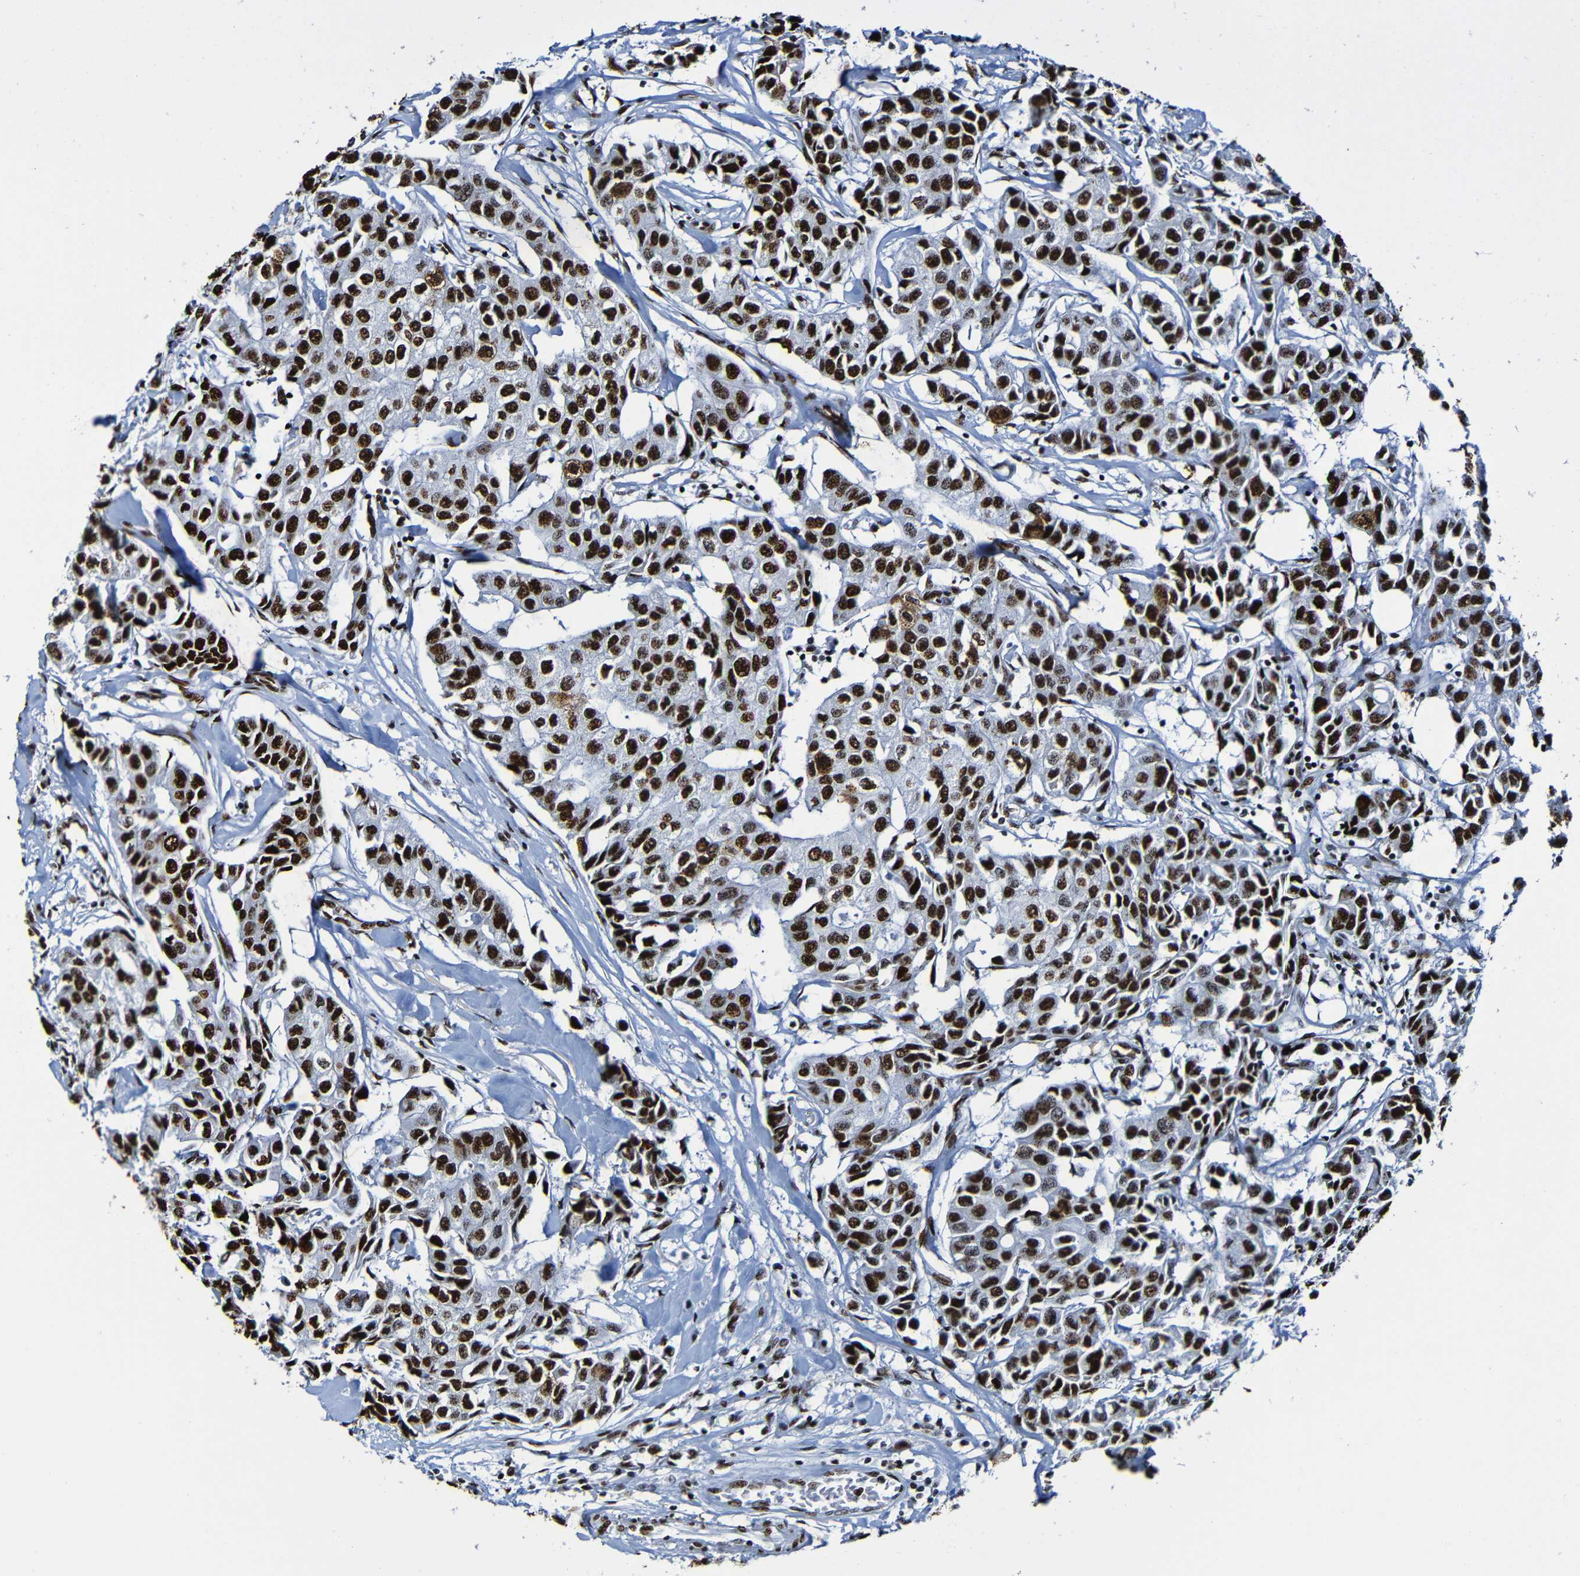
{"staining": {"intensity": "strong", "quantity": ">75%", "location": "nuclear"}, "tissue": "breast cancer", "cell_type": "Tumor cells", "image_type": "cancer", "snomed": [{"axis": "morphology", "description": "Duct carcinoma"}, {"axis": "topography", "description": "Breast"}], "caption": "IHC of breast intraductal carcinoma demonstrates high levels of strong nuclear staining in about >75% of tumor cells.", "gene": "SRSF3", "patient": {"sex": "female", "age": 80}}